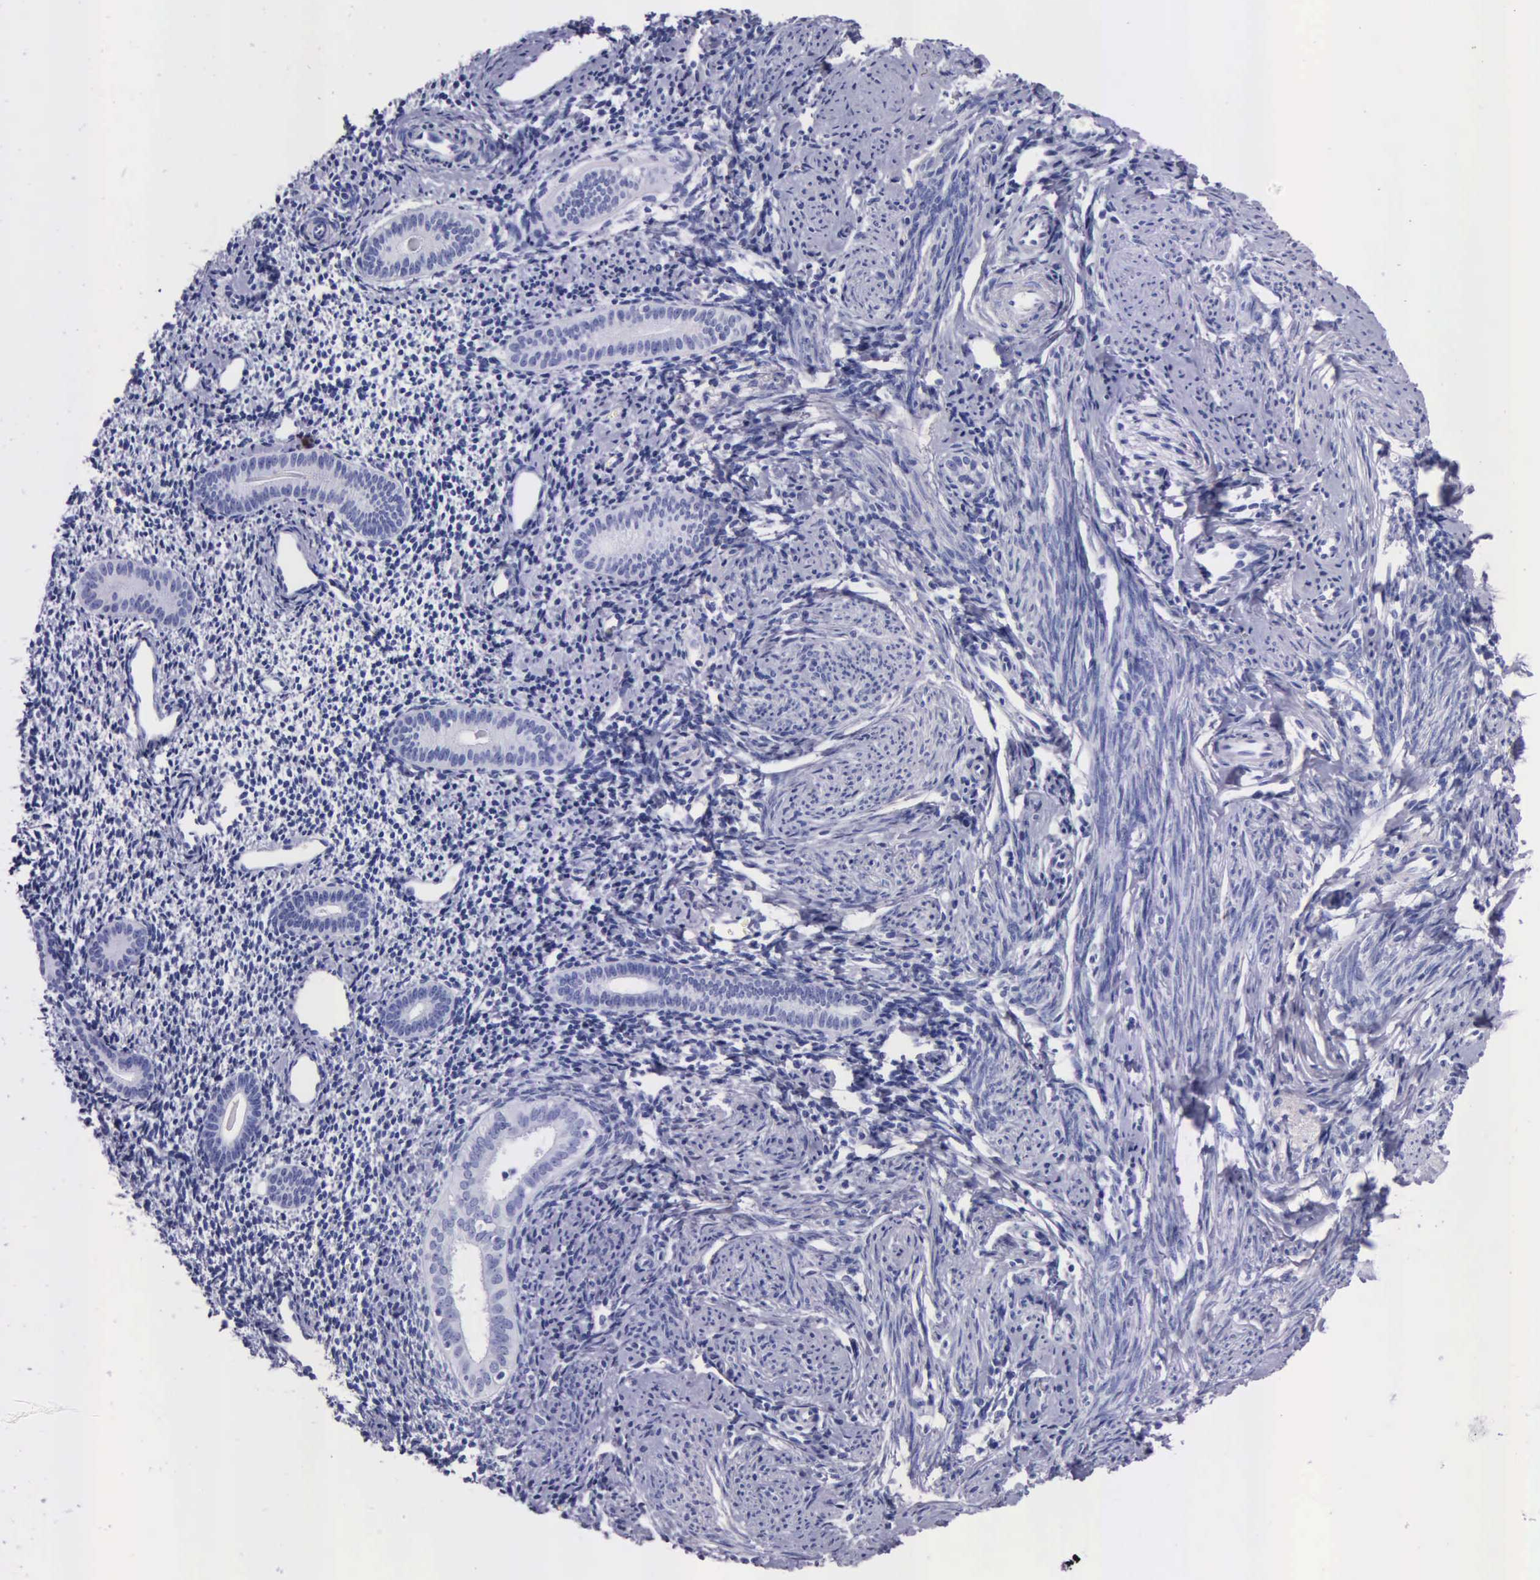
{"staining": {"intensity": "negative", "quantity": "none", "location": "none"}, "tissue": "endometrium", "cell_type": "Cells in endometrial stroma", "image_type": "normal", "snomed": [{"axis": "morphology", "description": "Normal tissue, NOS"}, {"axis": "morphology", "description": "Neoplasm, benign, NOS"}, {"axis": "topography", "description": "Uterus"}], "caption": "Cells in endometrial stroma are negative for brown protein staining in normal endometrium. The staining is performed using DAB brown chromogen with nuclei counter-stained in using hematoxylin.", "gene": "KLK2", "patient": {"sex": "female", "age": 55}}